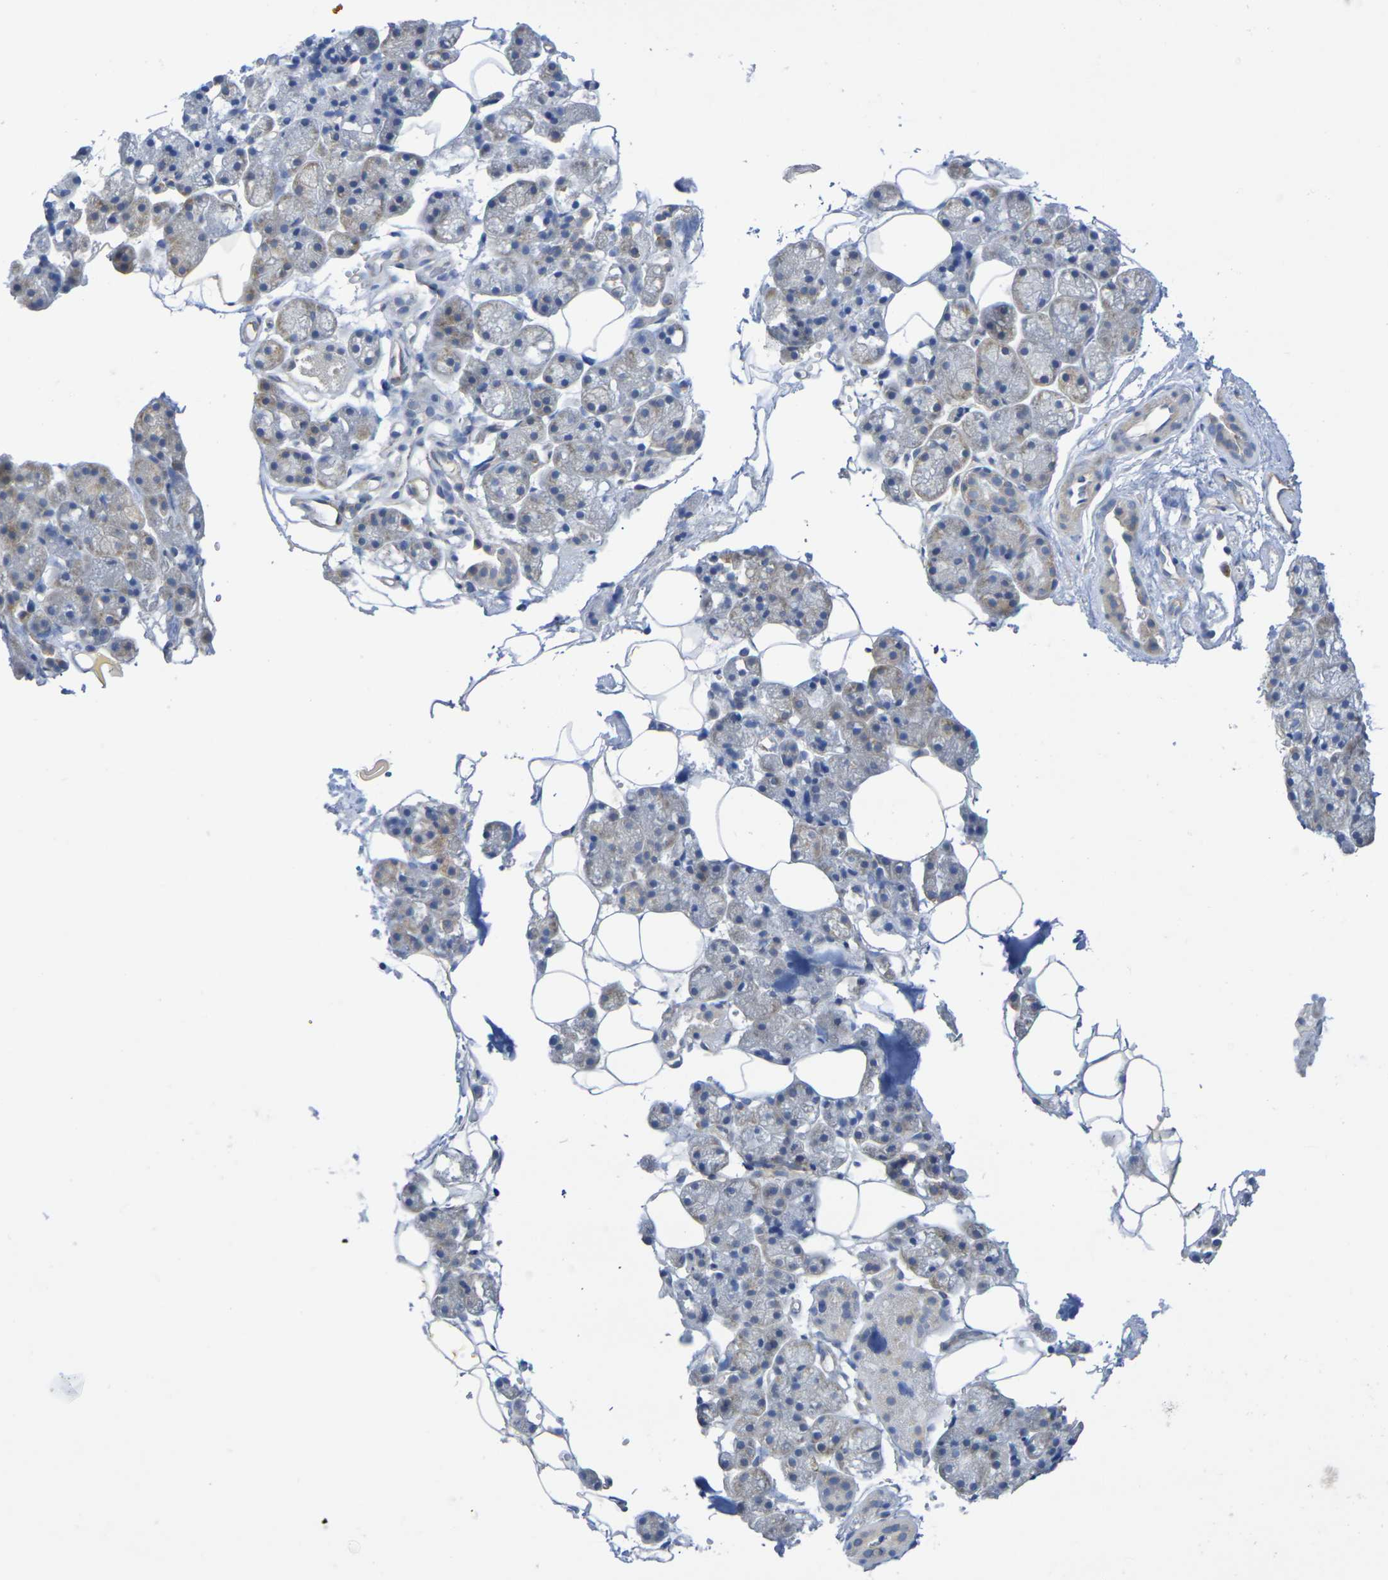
{"staining": {"intensity": "moderate", "quantity": ">75%", "location": "cytoplasmic/membranous"}, "tissue": "salivary gland", "cell_type": "Glandular cells", "image_type": "normal", "snomed": [{"axis": "morphology", "description": "Normal tissue, NOS"}, {"axis": "topography", "description": "Salivary gland"}], "caption": "Immunohistochemistry staining of normal salivary gland, which displays medium levels of moderate cytoplasmic/membranous positivity in approximately >75% of glandular cells indicating moderate cytoplasmic/membranous protein positivity. The staining was performed using DAB (brown) for protein detection and nuclei were counterstained in hematoxylin (blue).", "gene": "TMCC3", "patient": {"sex": "male", "age": 62}}